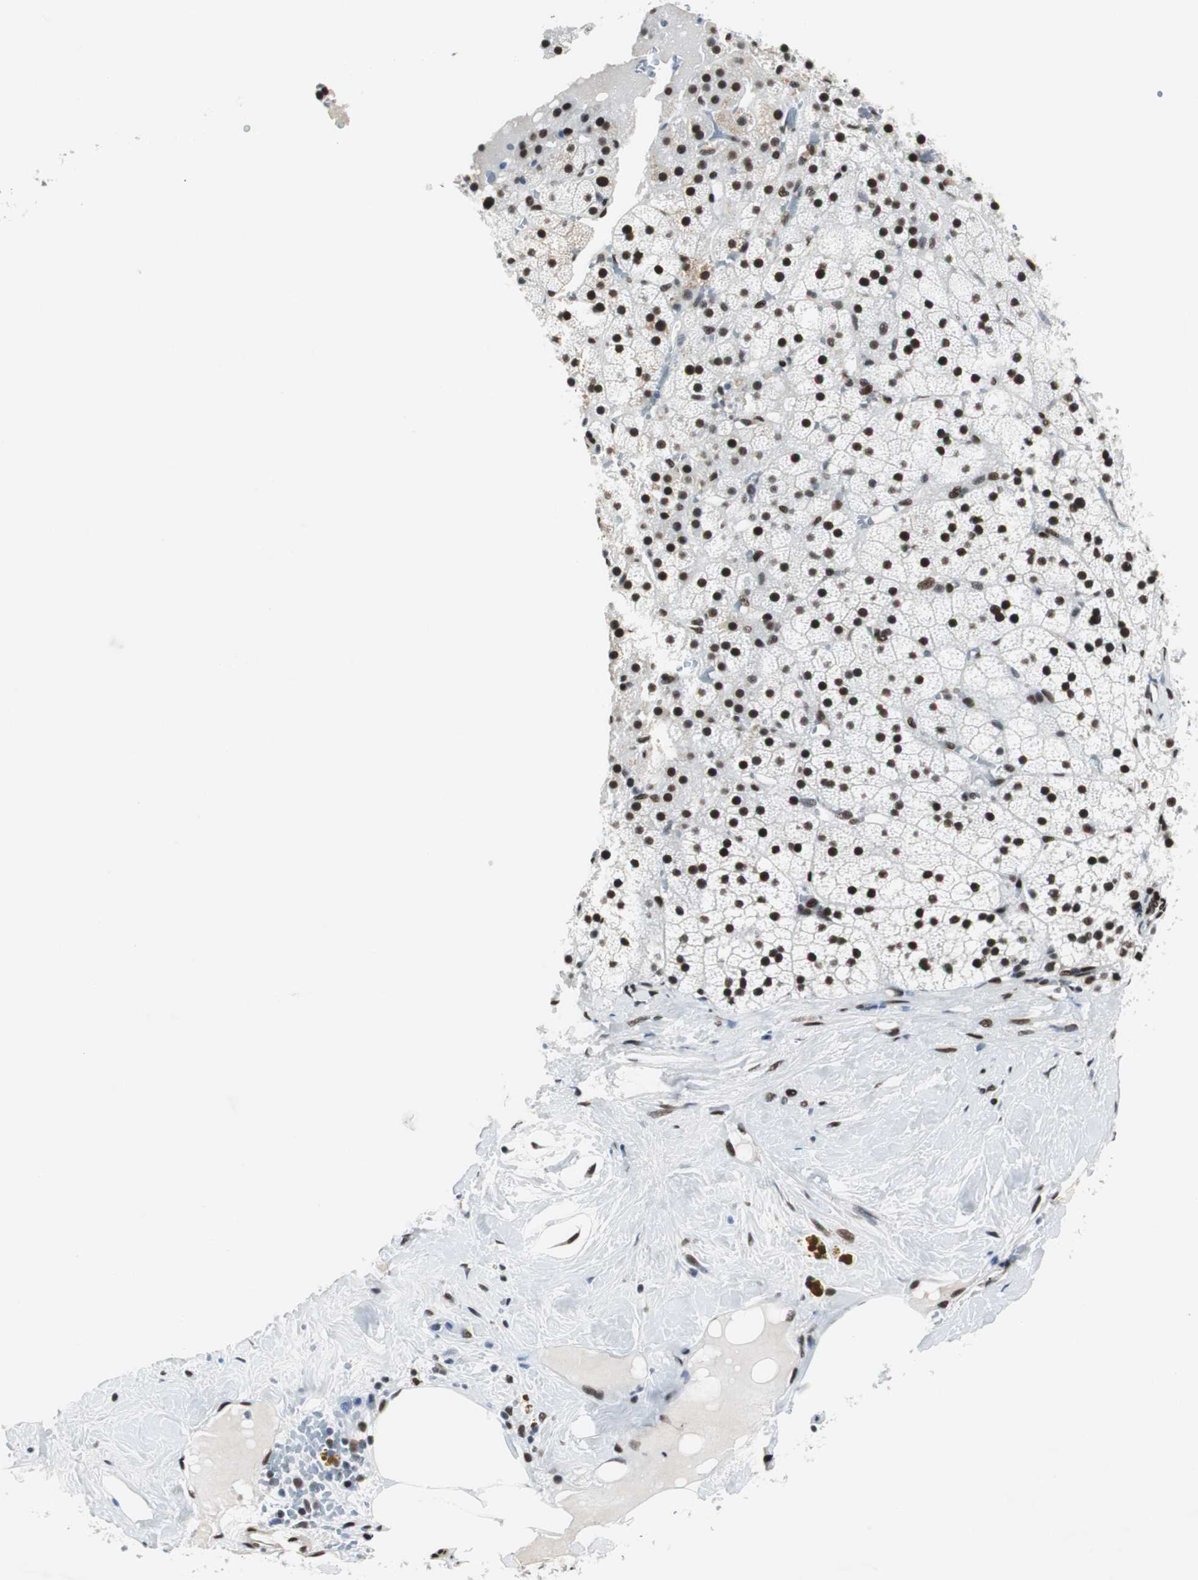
{"staining": {"intensity": "strong", "quantity": ">75%", "location": "nuclear"}, "tissue": "adrenal gland", "cell_type": "Glandular cells", "image_type": "normal", "snomed": [{"axis": "morphology", "description": "Normal tissue, NOS"}, {"axis": "topography", "description": "Adrenal gland"}], "caption": "Immunohistochemistry photomicrograph of benign adrenal gland stained for a protein (brown), which shows high levels of strong nuclear staining in approximately >75% of glandular cells.", "gene": "MEF2D", "patient": {"sex": "male", "age": 35}}